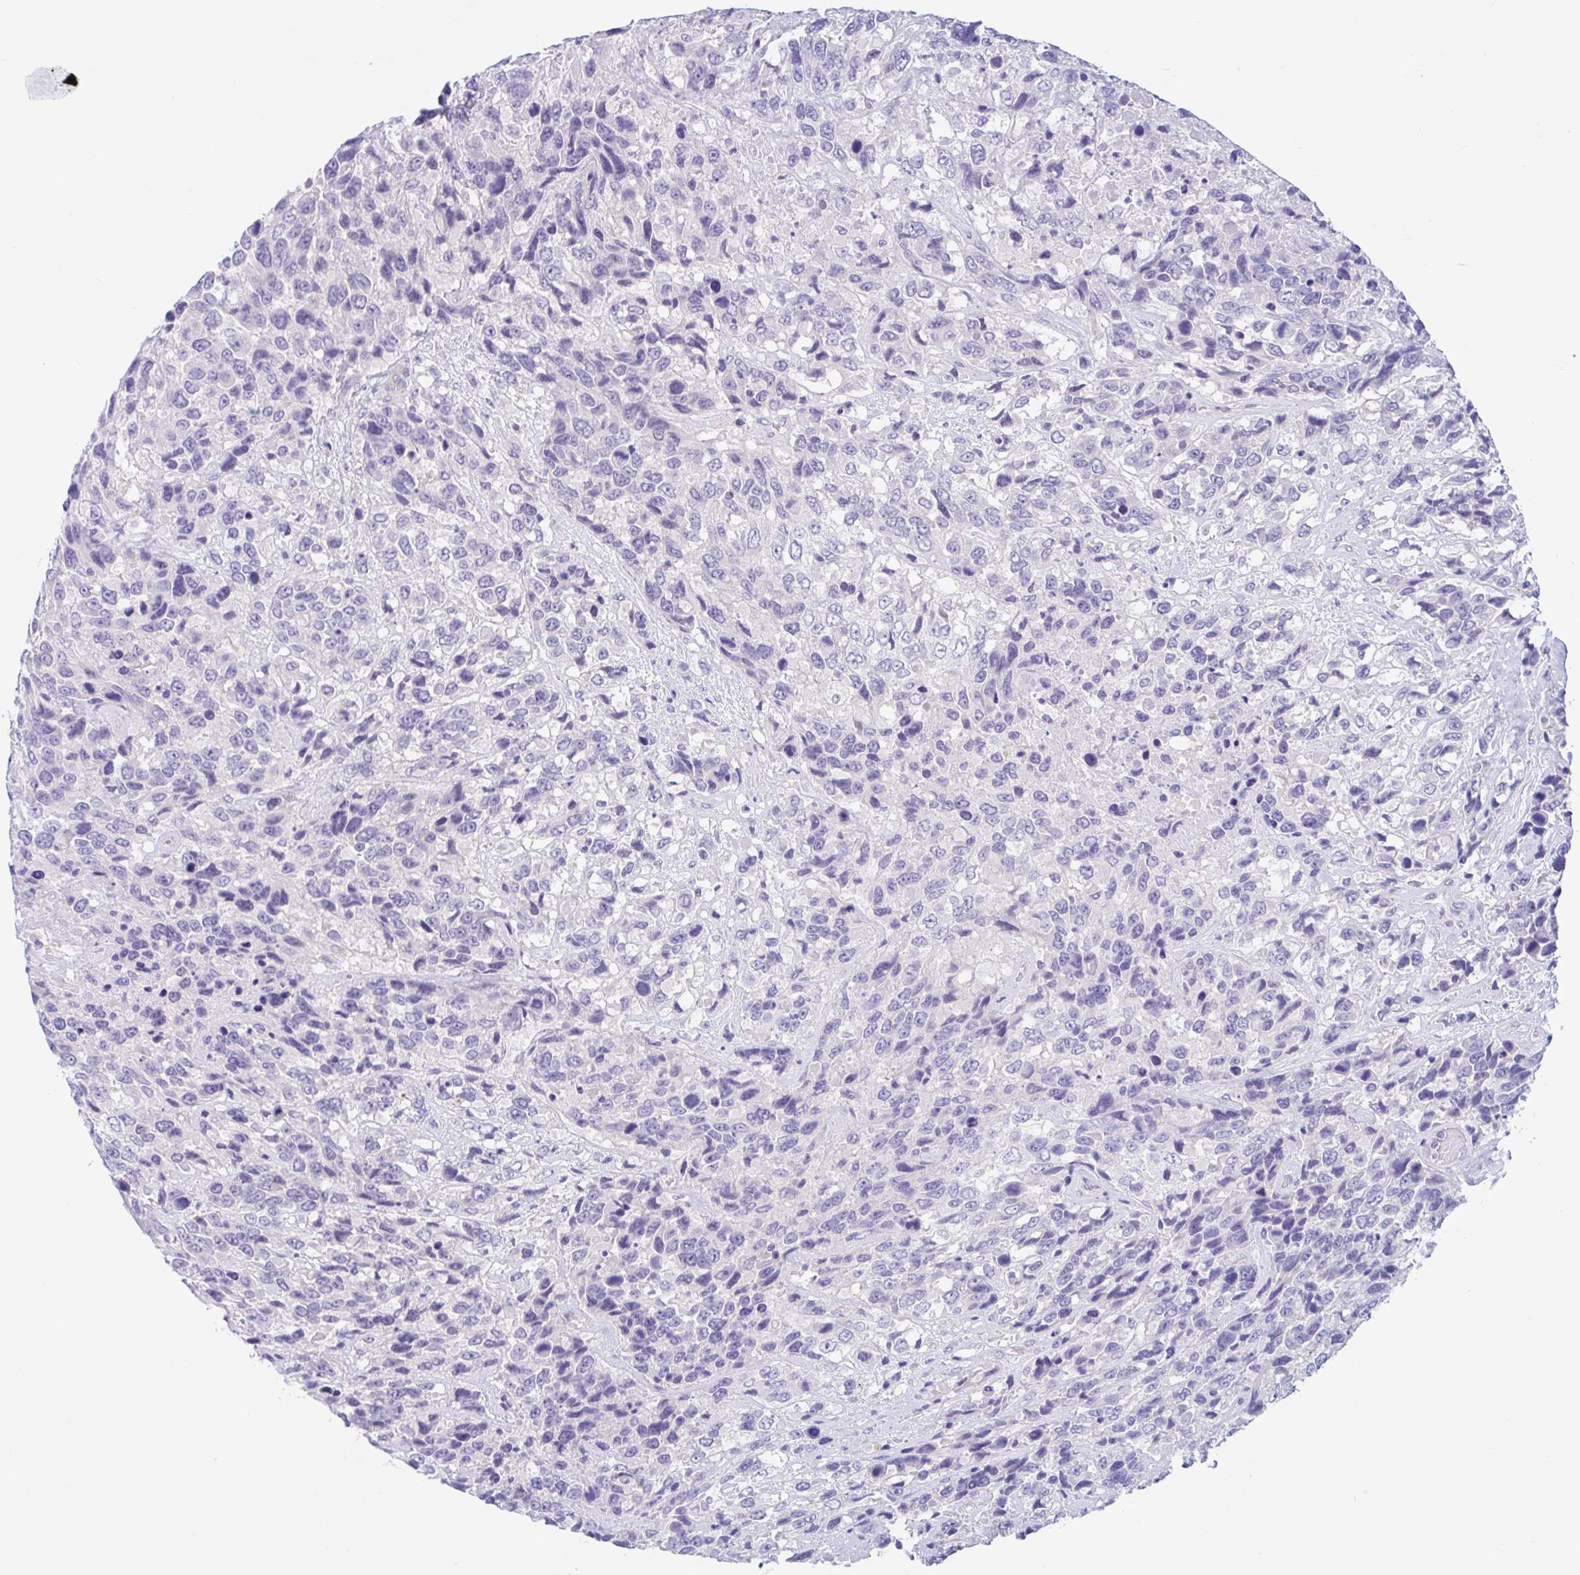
{"staining": {"intensity": "negative", "quantity": "none", "location": "none"}, "tissue": "urothelial cancer", "cell_type": "Tumor cells", "image_type": "cancer", "snomed": [{"axis": "morphology", "description": "Urothelial carcinoma, High grade"}, {"axis": "topography", "description": "Urinary bladder"}], "caption": "Tumor cells show no significant protein positivity in urothelial carcinoma (high-grade).", "gene": "OR6N2", "patient": {"sex": "female", "age": 70}}